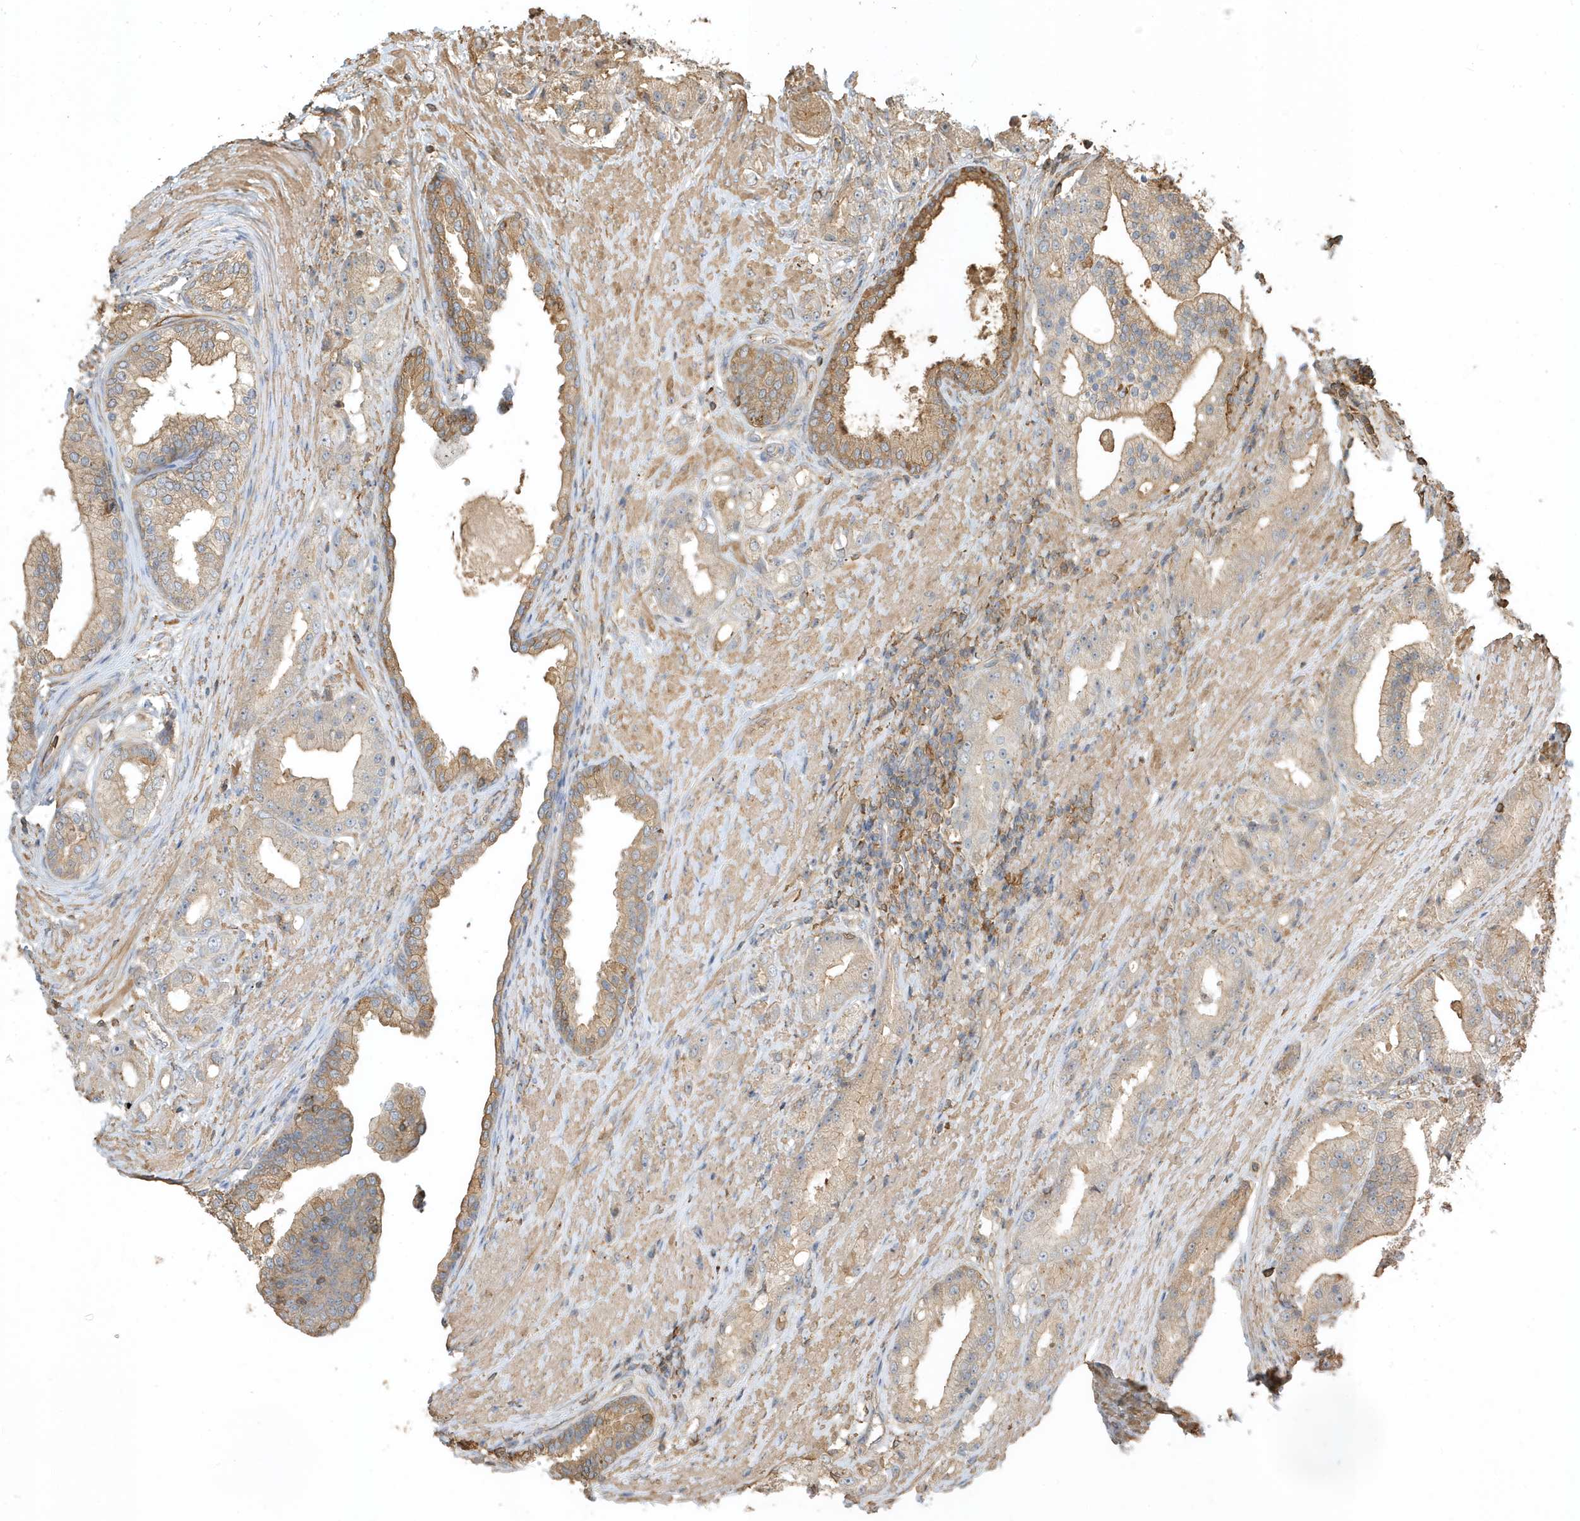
{"staining": {"intensity": "moderate", "quantity": "<25%", "location": "cytoplasmic/membranous"}, "tissue": "prostate cancer", "cell_type": "Tumor cells", "image_type": "cancer", "snomed": [{"axis": "morphology", "description": "Adenocarcinoma, Low grade"}, {"axis": "topography", "description": "Prostate"}], "caption": "The immunohistochemical stain highlights moderate cytoplasmic/membranous expression in tumor cells of prostate adenocarcinoma (low-grade) tissue.", "gene": "ZBTB8A", "patient": {"sex": "male", "age": 67}}